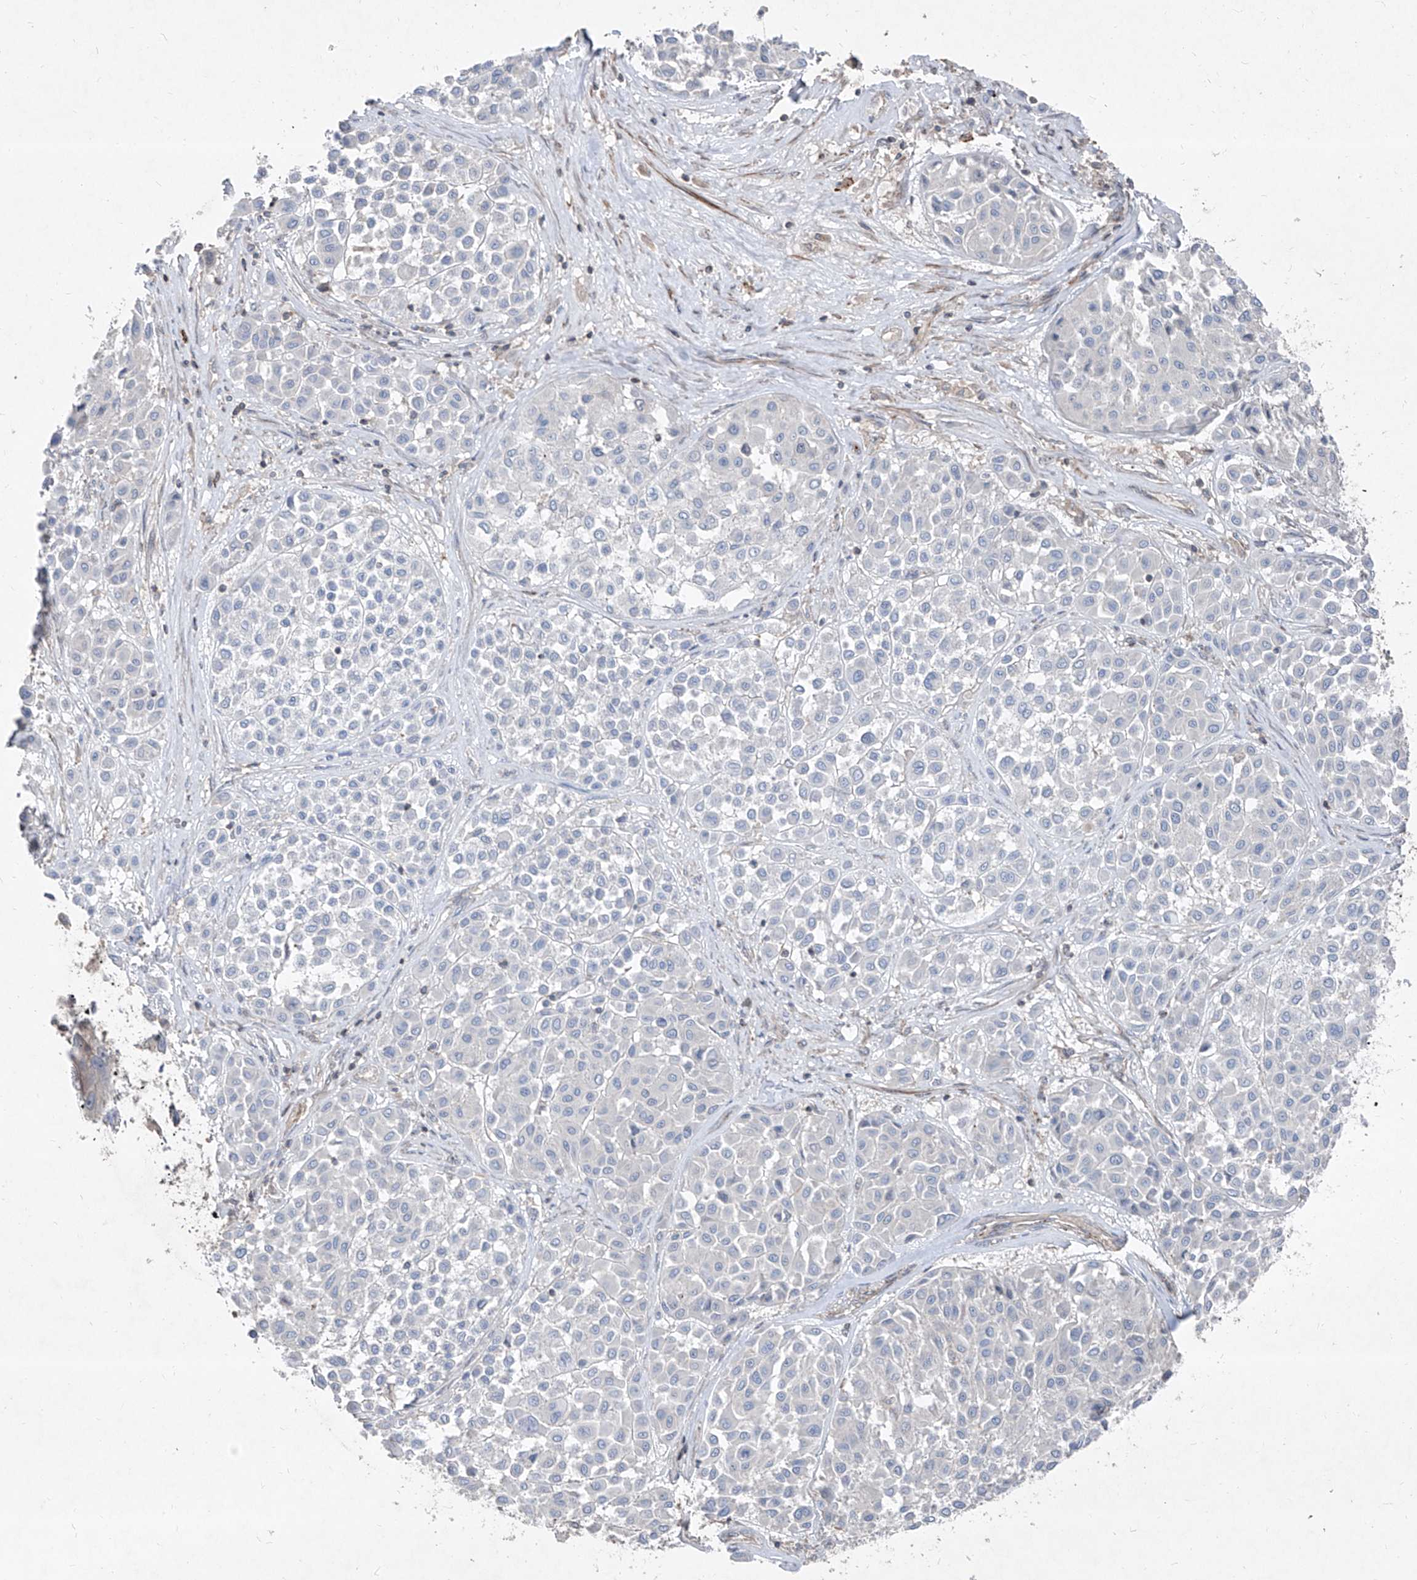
{"staining": {"intensity": "negative", "quantity": "none", "location": "none"}, "tissue": "melanoma", "cell_type": "Tumor cells", "image_type": "cancer", "snomed": [{"axis": "morphology", "description": "Malignant melanoma, Metastatic site"}, {"axis": "topography", "description": "Soft tissue"}], "caption": "Tumor cells are negative for protein expression in human melanoma.", "gene": "UFD1", "patient": {"sex": "male", "age": 41}}